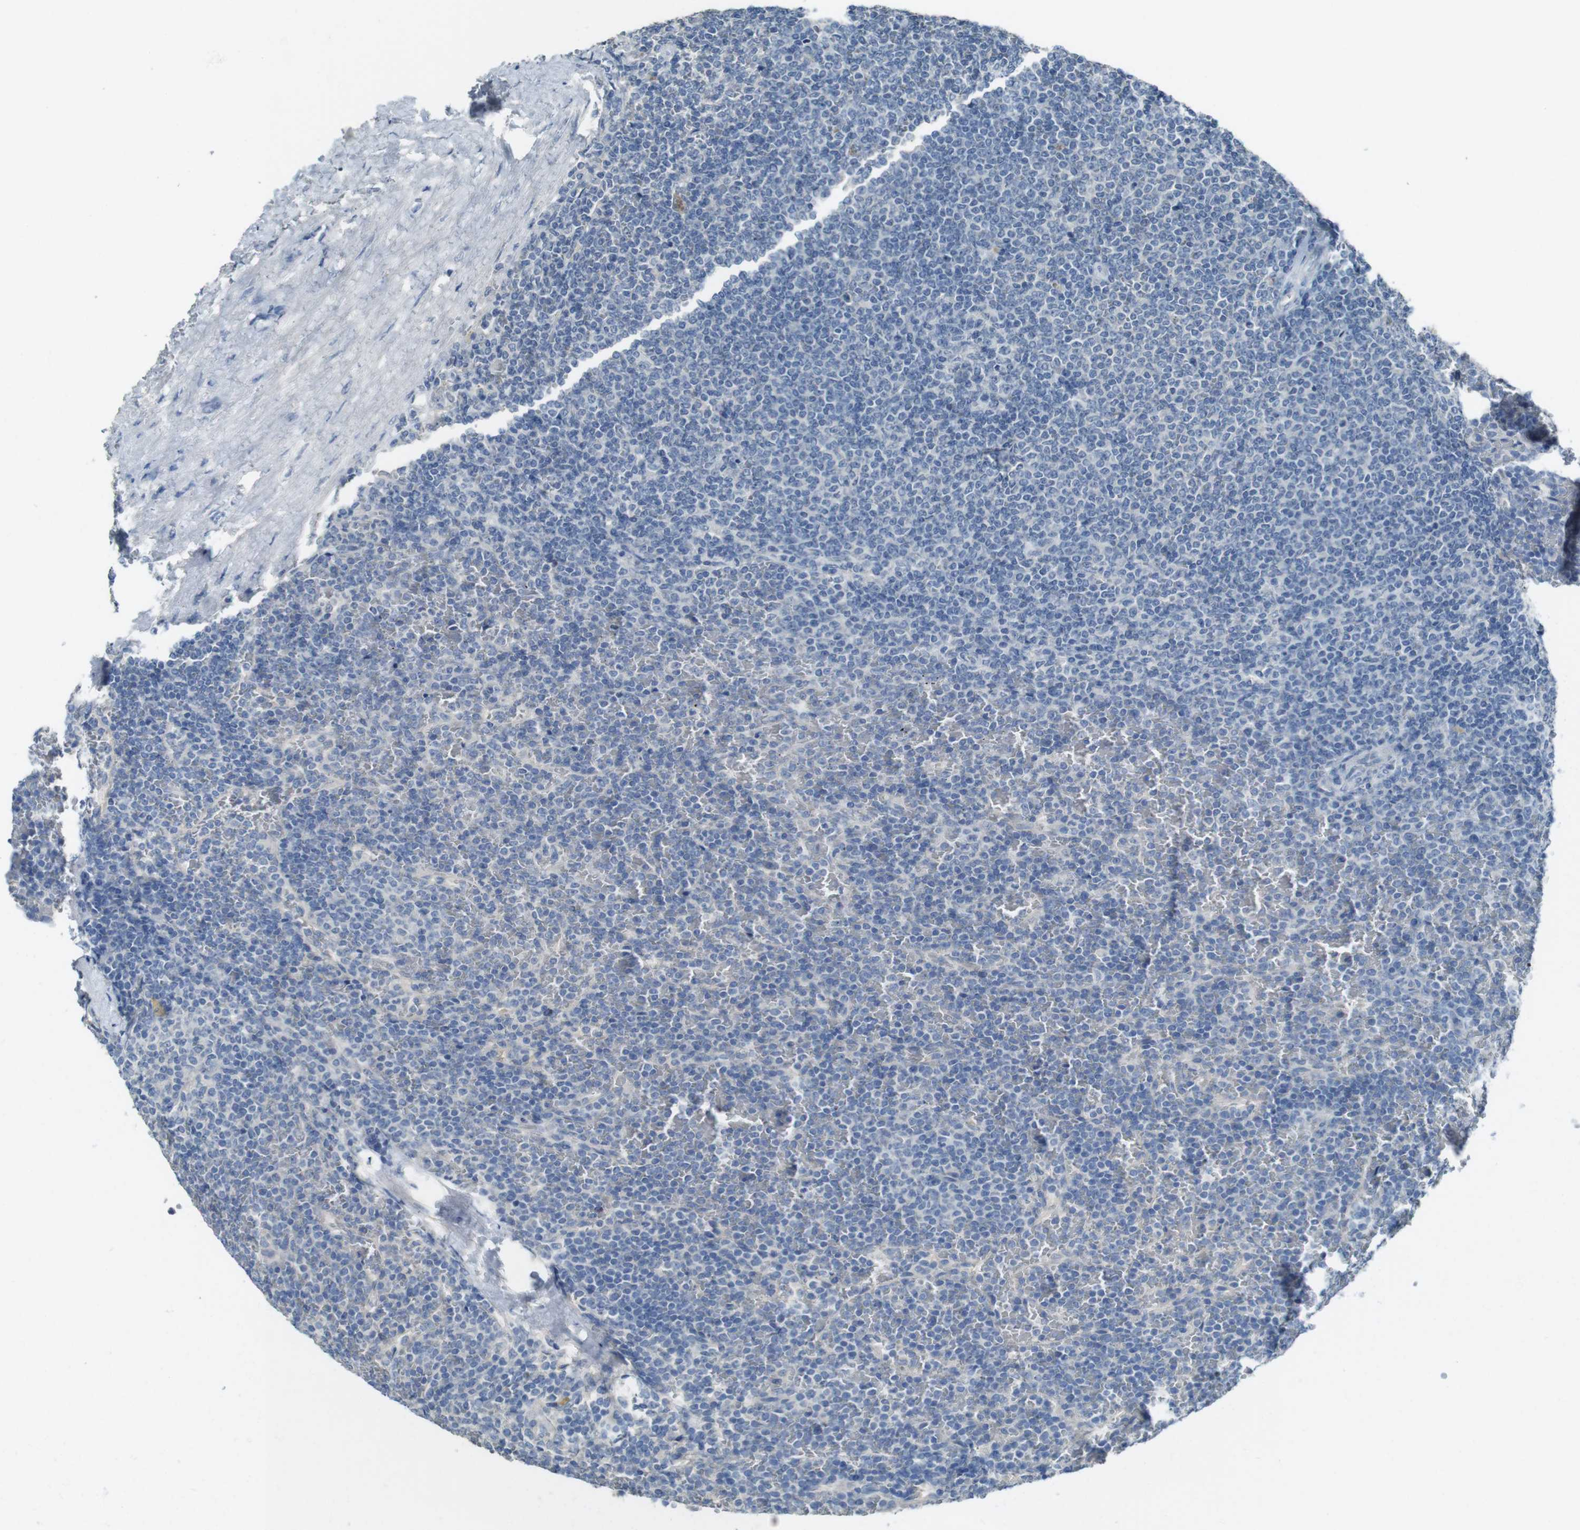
{"staining": {"intensity": "negative", "quantity": "none", "location": "none"}, "tissue": "lymphoma", "cell_type": "Tumor cells", "image_type": "cancer", "snomed": [{"axis": "morphology", "description": "Malignant lymphoma, non-Hodgkin's type, Low grade"}, {"axis": "topography", "description": "Spleen"}], "caption": "This is an IHC image of human lymphoma. There is no expression in tumor cells.", "gene": "ENTPD7", "patient": {"sex": "female", "age": 77}}